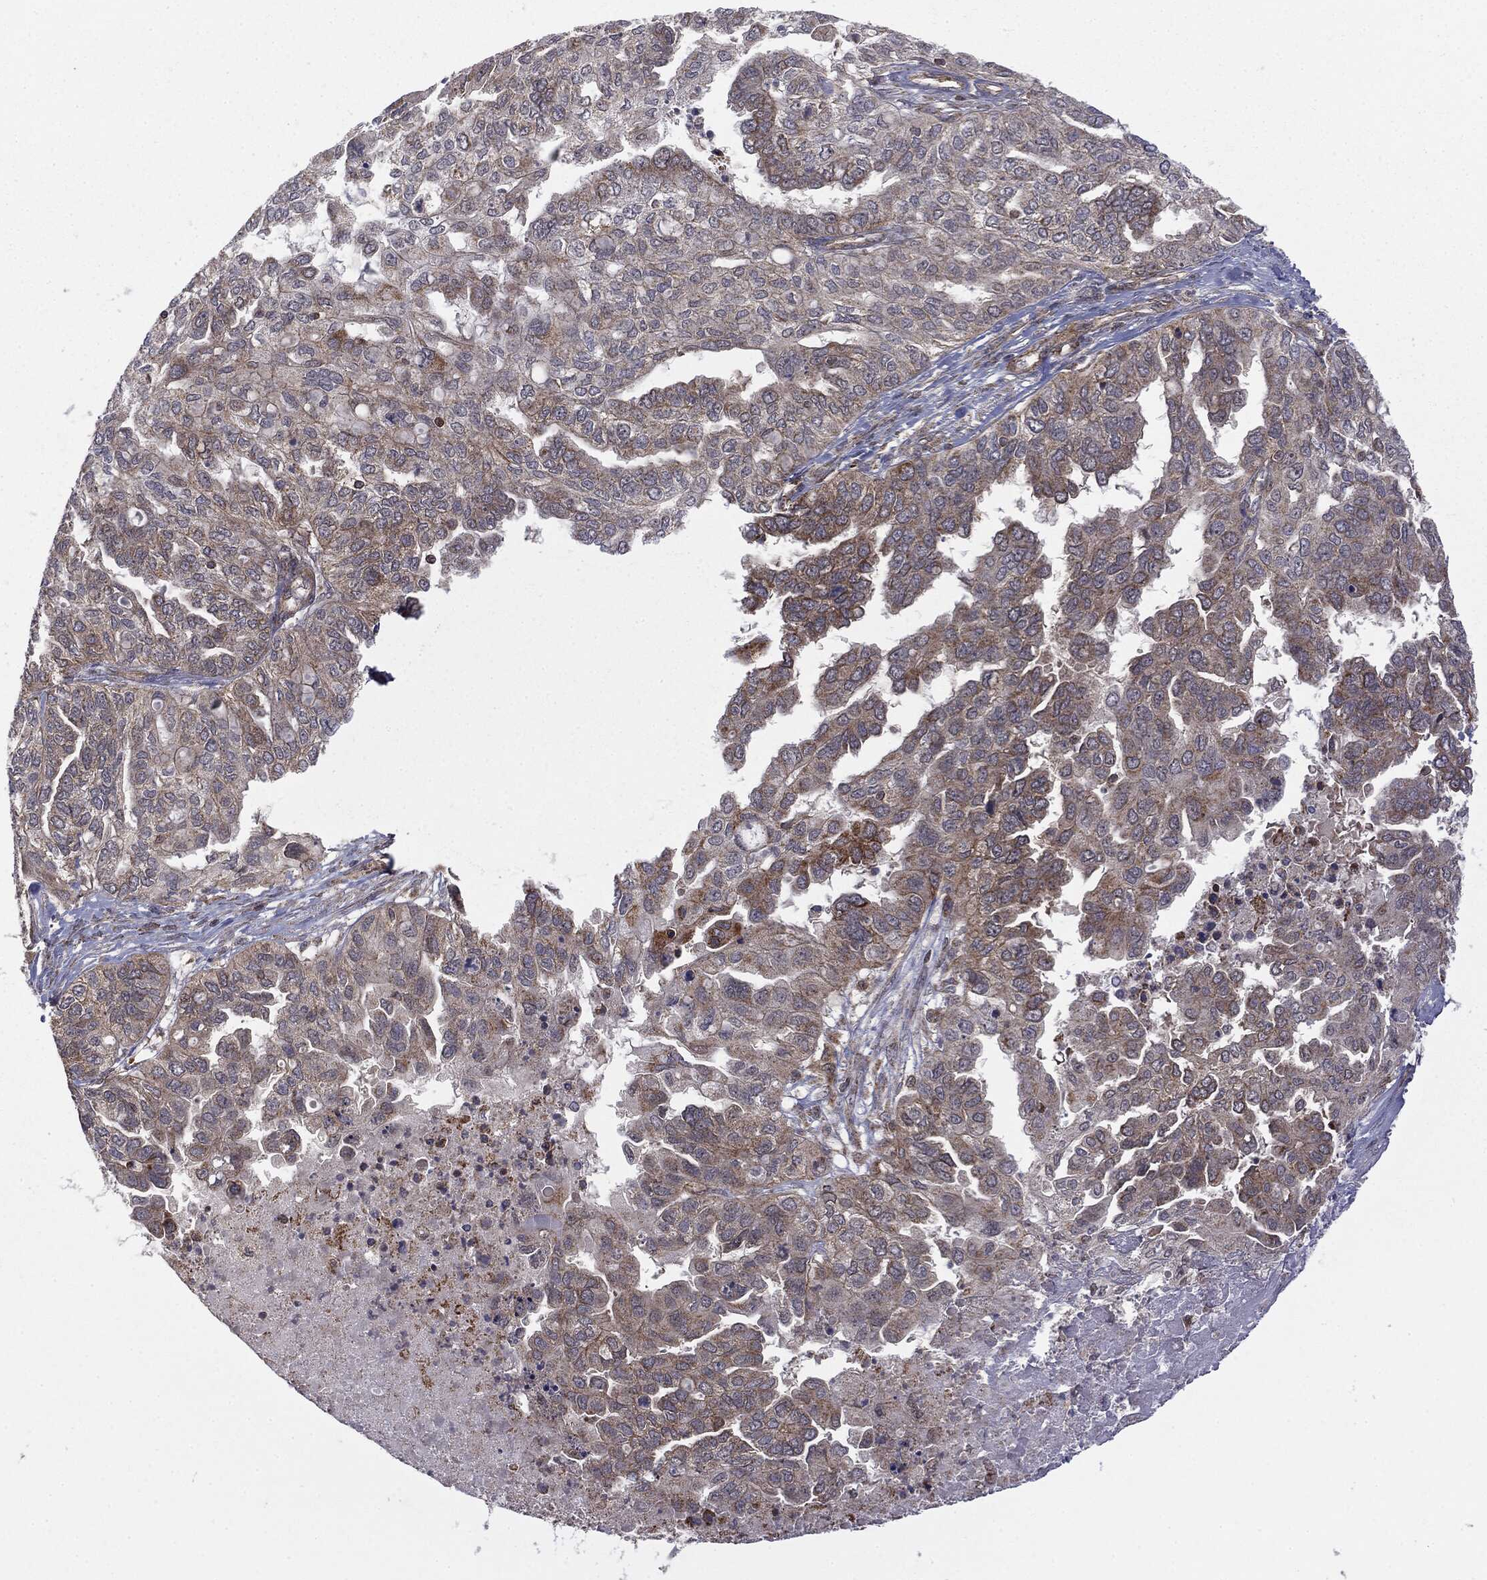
{"staining": {"intensity": "weak", "quantity": ">75%", "location": "cytoplasmic/membranous"}, "tissue": "ovarian cancer", "cell_type": "Tumor cells", "image_type": "cancer", "snomed": [{"axis": "morphology", "description": "Cystadenocarcinoma, serous, NOS"}, {"axis": "topography", "description": "Ovary"}], "caption": "Immunohistochemistry (IHC) (DAB (3,3'-diaminobenzidine)) staining of human serous cystadenocarcinoma (ovarian) displays weak cytoplasmic/membranous protein expression in approximately >75% of tumor cells.", "gene": "MTOR", "patient": {"sex": "female", "age": 53}}